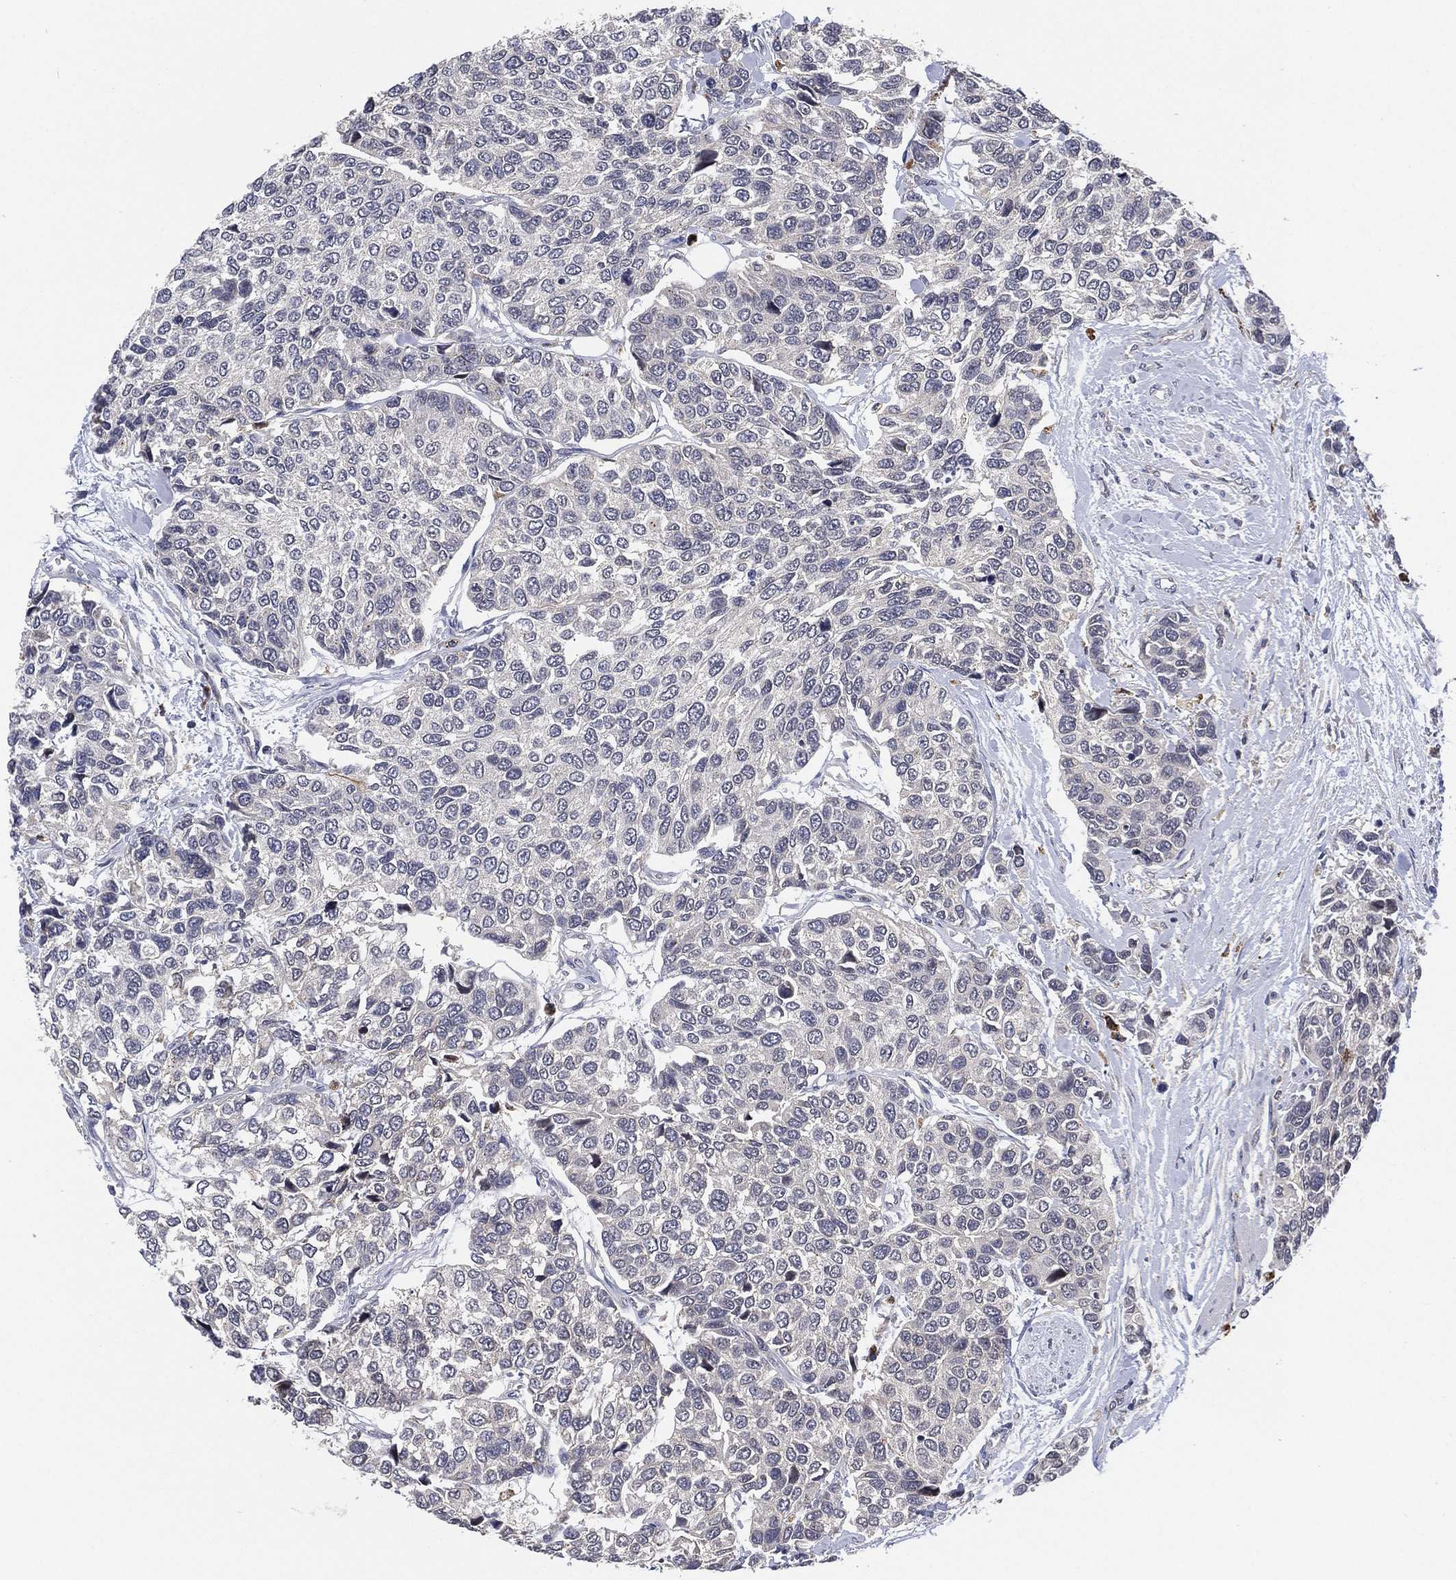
{"staining": {"intensity": "negative", "quantity": "none", "location": "none"}, "tissue": "urothelial cancer", "cell_type": "Tumor cells", "image_type": "cancer", "snomed": [{"axis": "morphology", "description": "Urothelial carcinoma, High grade"}, {"axis": "topography", "description": "Urinary bladder"}], "caption": "A micrograph of human urothelial cancer is negative for staining in tumor cells. (DAB (3,3'-diaminobenzidine) immunohistochemistry visualized using brightfield microscopy, high magnification).", "gene": "SELENOO", "patient": {"sex": "male", "age": 77}}